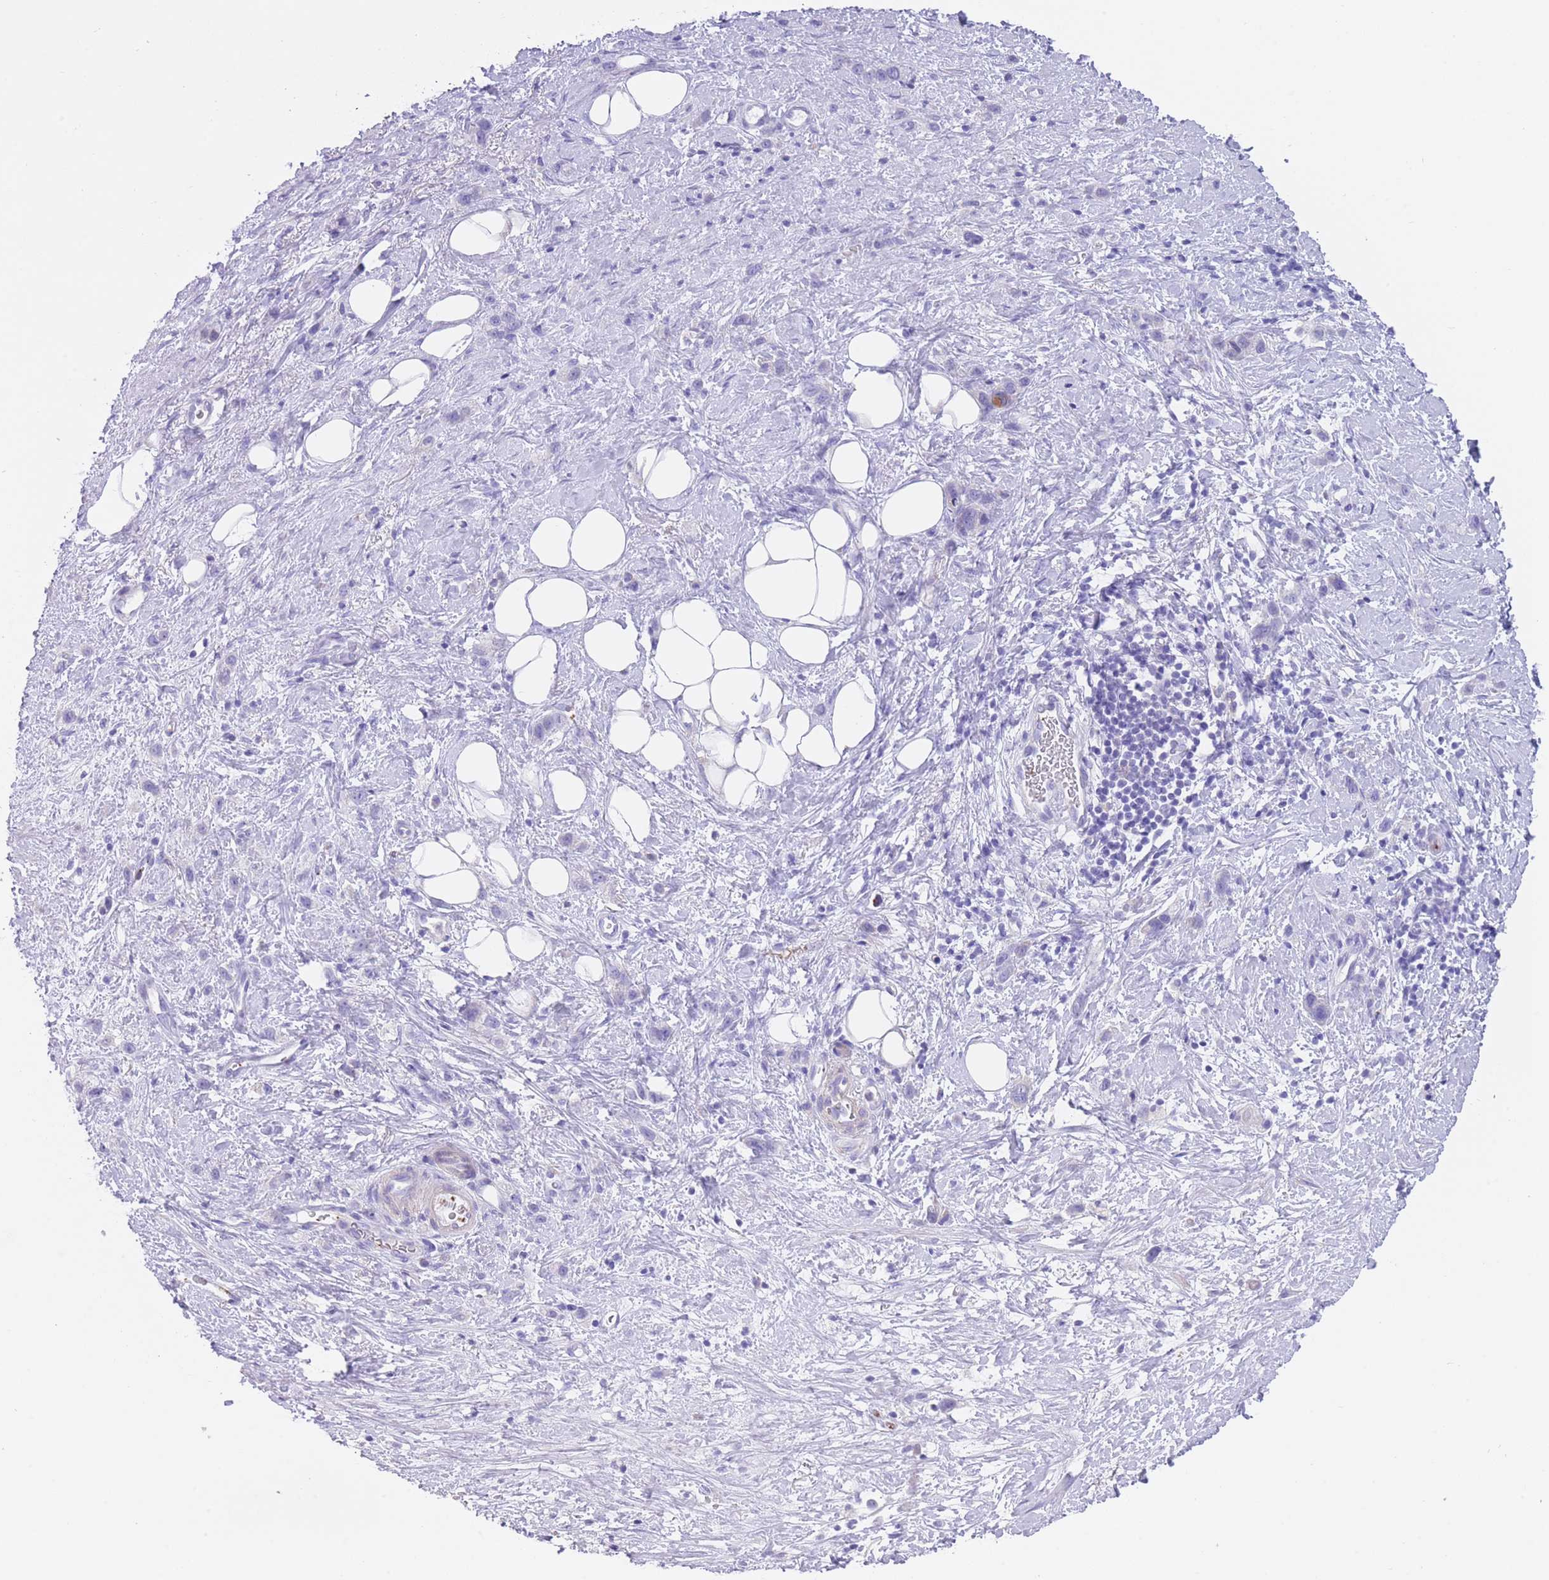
{"staining": {"intensity": "negative", "quantity": "none", "location": "none"}, "tissue": "stomach cancer", "cell_type": "Tumor cells", "image_type": "cancer", "snomed": [{"axis": "morphology", "description": "Adenocarcinoma, NOS"}, {"axis": "topography", "description": "Stomach"}], "caption": "Human adenocarcinoma (stomach) stained for a protein using IHC displays no expression in tumor cells.", "gene": "LDB3", "patient": {"sex": "female", "age": 65}}